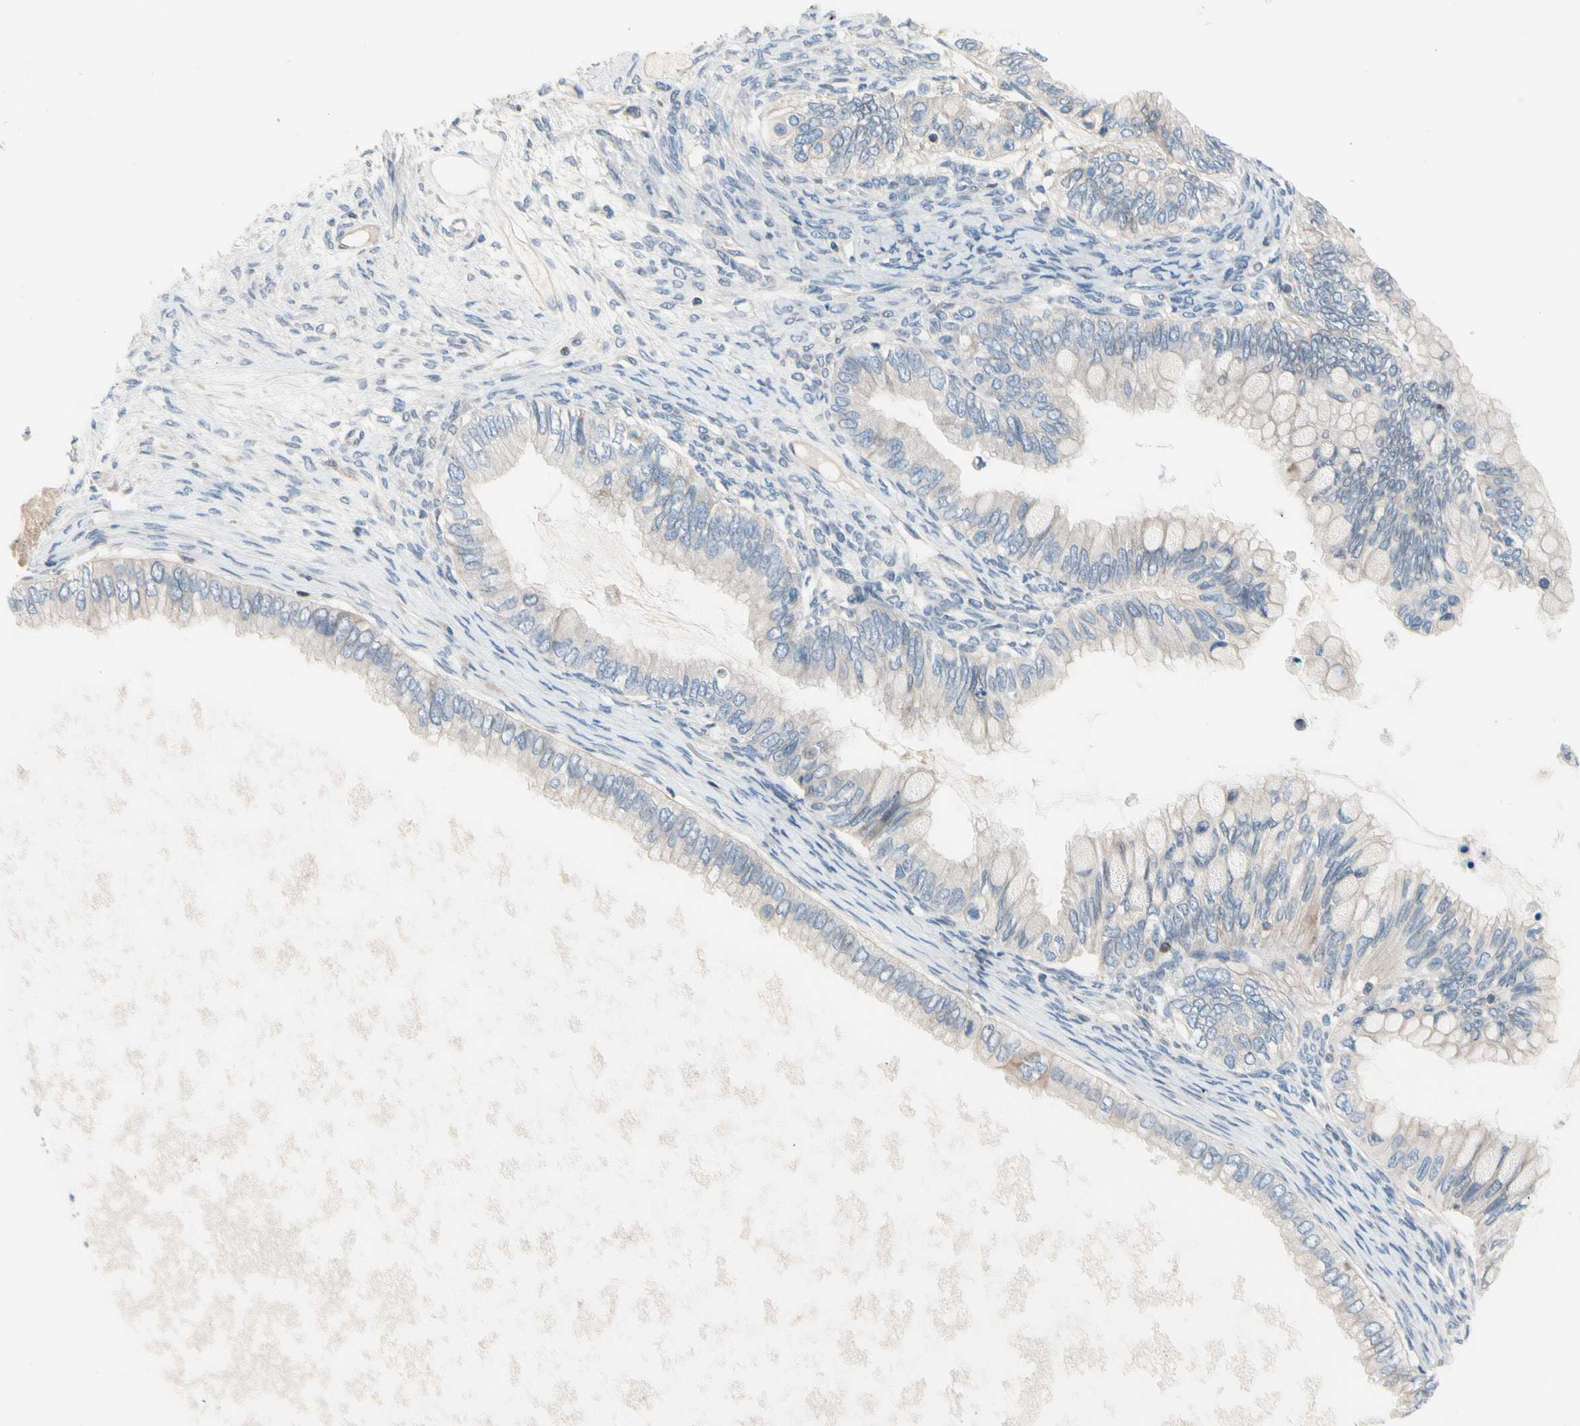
{"staining": {"intensity": "weak", "quantity": "25%-75%", "location": "cytoplasmic/membranous"}, "tissue": "ovarian cancer", "cell_type": "Tumor cells", "image_type": "cancer", "snomed": [{"axis": "morphology", "description": "Cystadenocarcinoma, mucinous, NOS"}, {"axis": "topography", "description": "Ovary"}], "caption": "IHC of ovarian mucinous cystadenocarcinoma exhibits low levels of weak cytoplasmic/membranous expression in about 25%-75% of tumor cells. The staining was performed using DAB (3,3'-diaminobenzidine), with brown indicating positive protein expression. Nuclei are stained blue with hematoxylin.", "gene": "MAP3K3", "patient": {"sex": "female", "age": 80}}